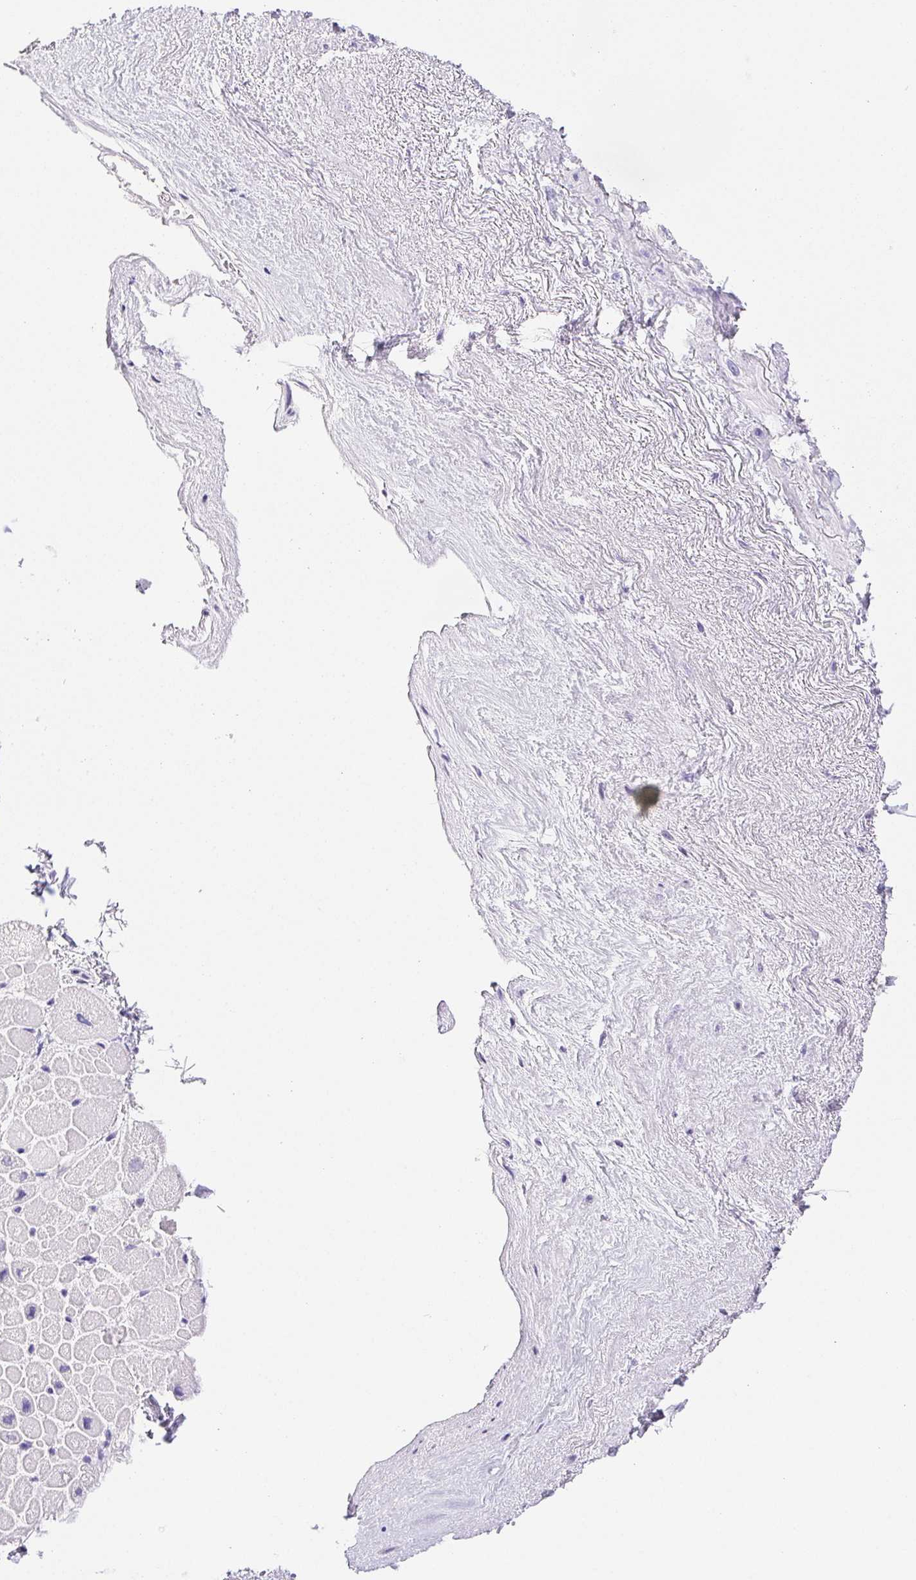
{"staining": {"intensity": "negative", "quantity": "none", "location": "none"}, "tissue": "heart muscle", "cell_type": "Cardiomyocytes", "image_type": "normal", "snomed": [{"axis": "morphology", "description": "Normal tissue, NOS"}, {"axis": "topography", "description": "Heart"}], "caption": "High power microscopy micrograph of an IHC micrograph of unremarkable heart muscle, revealing no significant positivity in cardiomyocytes. The staining was performed using DAB (3,3'-diaminobenzidine) to visualize the protein expression in brown, while the nuclei were stained in blue with hematoxylin (Magnification: 20x).", "gene": "HLA", "patient": {"sex": "male", "age": 62}}